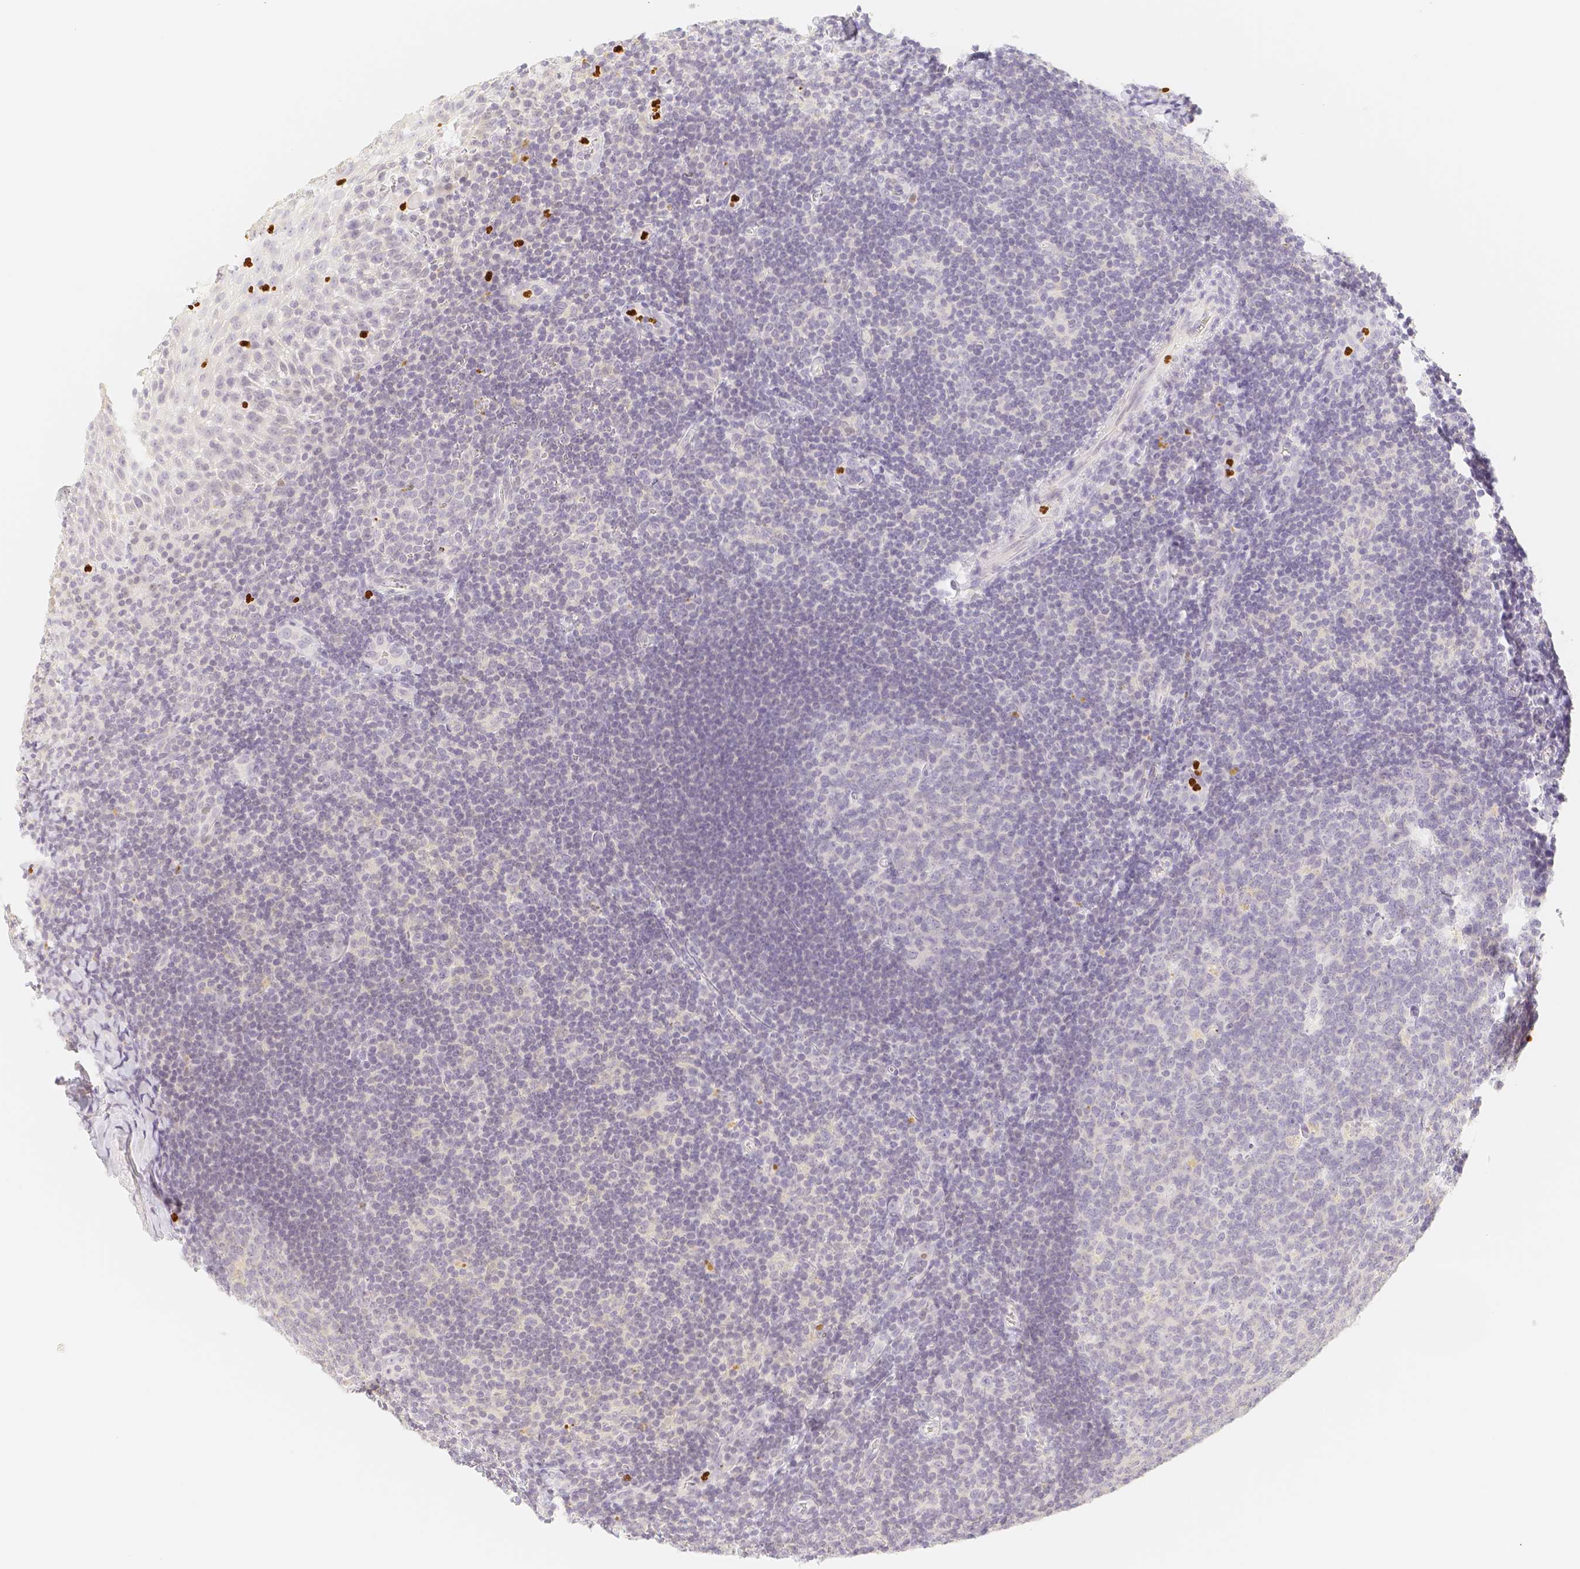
{"staining": {"intensity": "negative", "quantity": "none", "location": "none"}, "tissue": "tonsil", "cell_type": "Germinal center cells", "image_type": "normal", "snomed": [{"axis": "morphology", "description": "Normal tissue, NOS"}, {"axis": "topography", "description": "Tonsil"}], "caption": "The IHC image has no significant positivity in germinal center cells of tonsil. The staining was performed using DAB to visualize the protein expression in brown, while the nuclei were stained in blue with hematoxylin (Magnification: 20x).", "gene": "PADI4", "patient": {"sex": "male", "age": 37}}